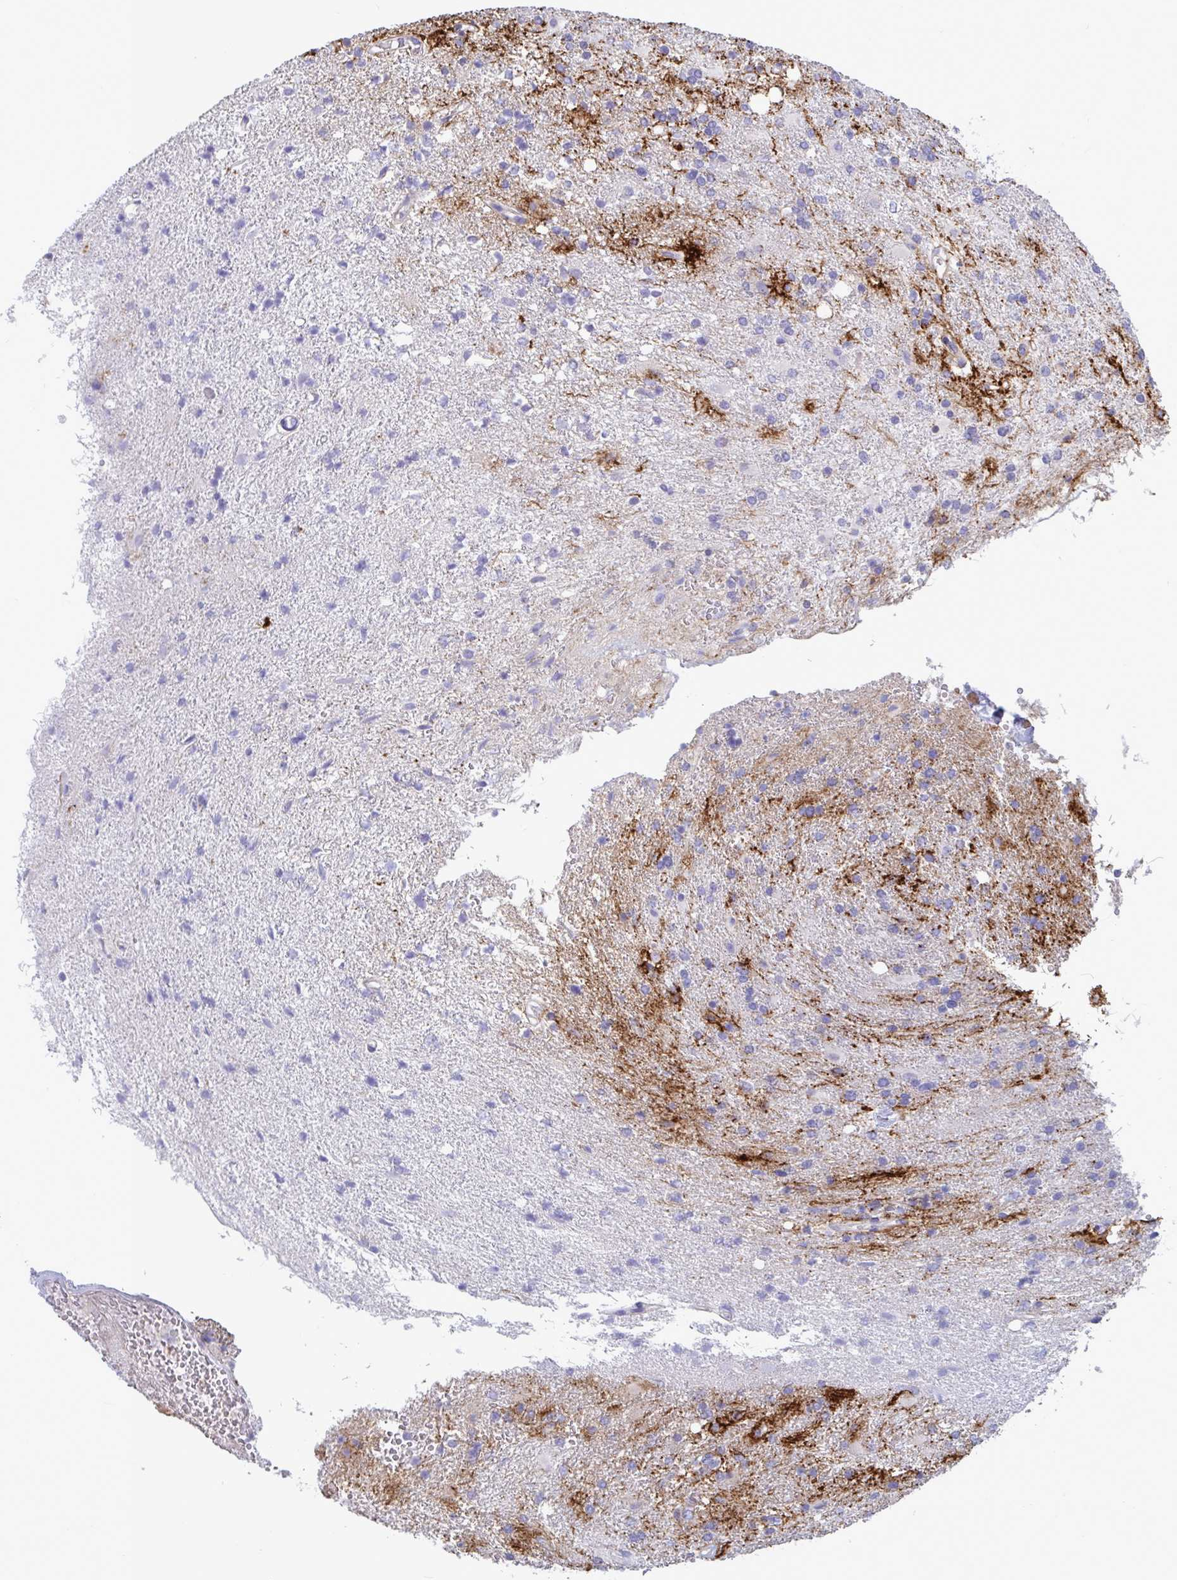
{"staining": {"intensity": "negative", "quantity": "none", "location": "none"}, "tissue": "glioma", "cell_type": "Tumor cells", "image_type": "cancer", "snomed": [{"axis": "morphology", "description": "Glioma, malignant, High grade"}, {"axis": "topography", "description": "Brain"}], "caption": "There is no significant positivity in tumor cells of malignant high-grade glioma.", "gene": "TAS2R38", "patient": {"sex": "male", "age": 56}}